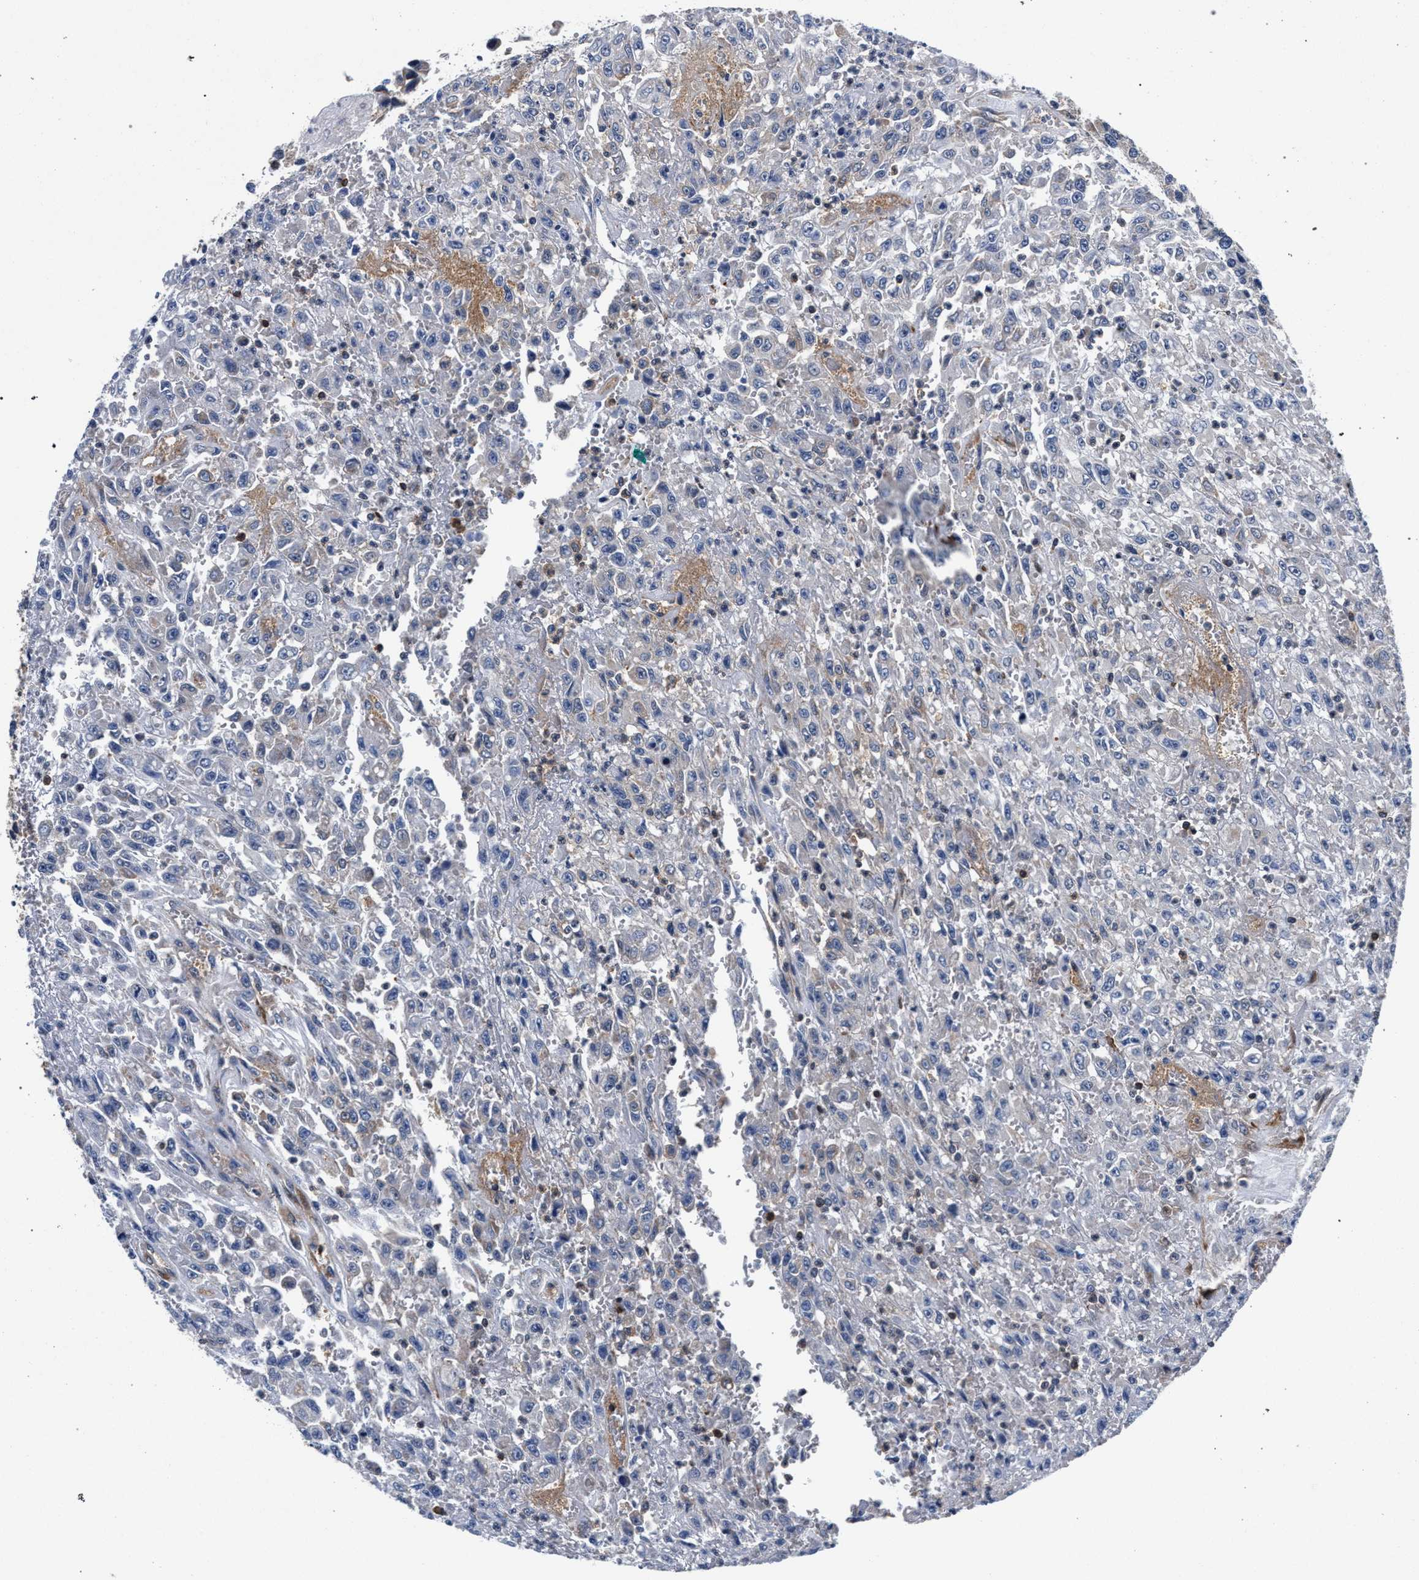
{"staining": {"intensity": "negative", "quantity": "none", "location": "none"}, "tissue": "urothelial cancer", "cell_type": "Tumor cells", "image_type": "cancer", "snomed": [{"axis": "morphology", "description": "Urothelial carcinoma, High grade"}, {"axis": "topography", "description": "Urinary bladder"}], "caption": "Urothelial cancer was stained to show a protein in brown. There is no significant expression in tumor cells. Brightfield microscopy of immunohistochemistry stained with DAB (3,3'-diaminobenzidine) (brown) and hematoxylin (blue), captured at high magnification.", "gene": "LASP1", "patient": {"sex": "male", "age": 46}}